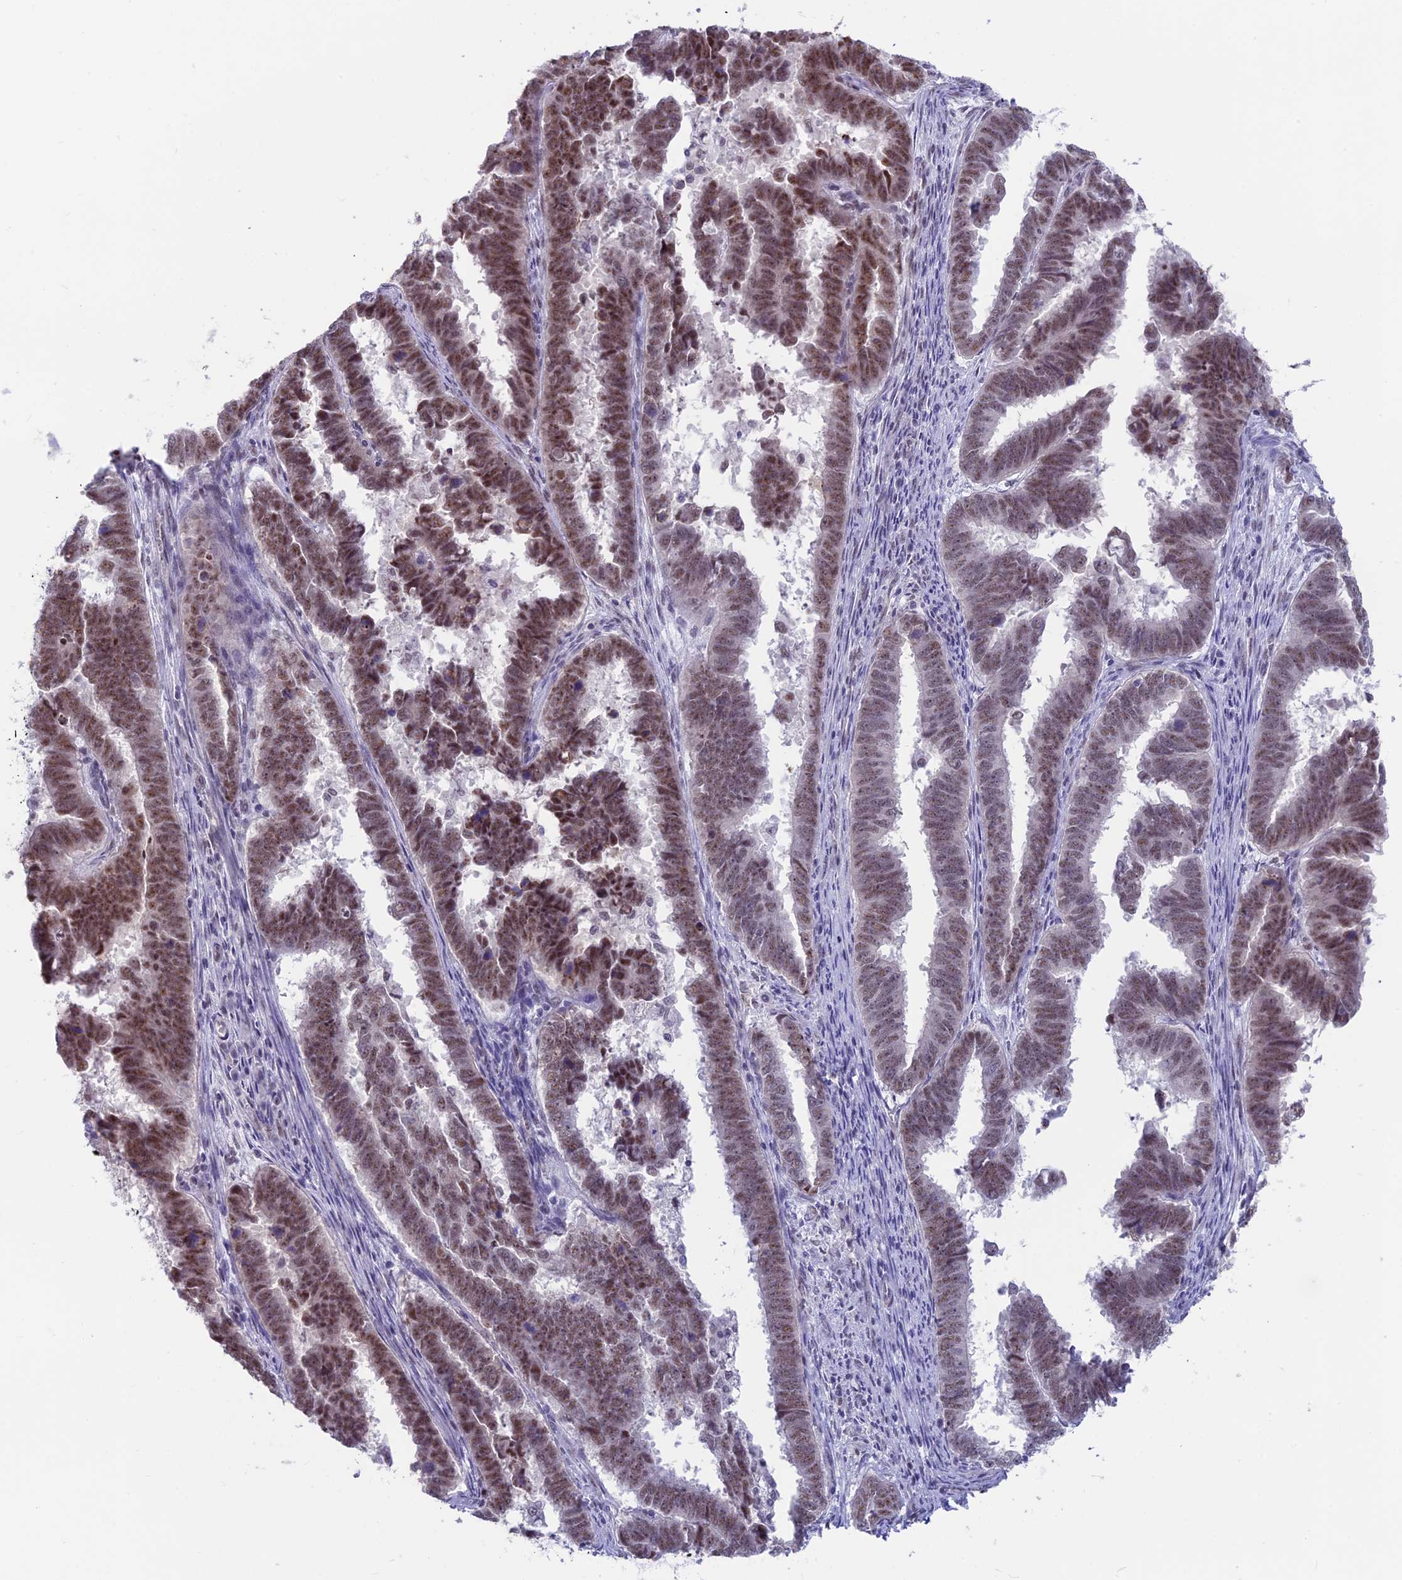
{"staining": {"intensity": "moderate", "quantity": ">75%", "location": "nuclear"}, "tissue": "endometrial cancer", "cell_type": "Tumor cells", "image_type": "cancer", "snomed": [{"axis": "morphology", "description": "Adenocarcinoma, NOS"}, {"axis": "topography", "description": "Endometrium"}], "caption": "Tumor cells reveal medium levels of moderate nuclear expression in about >75% of cells in human endometrial cancer (adenocarcinoma). The staining was performed using DAB (3,3'-diaminobenzidine) to visualize the protein expression in brown, while the nuclei were stained in blue with hematoxylin (Magnification: 20x).", "gene": "SRSF5", "patient": {"sex": "female", "age": 75}}